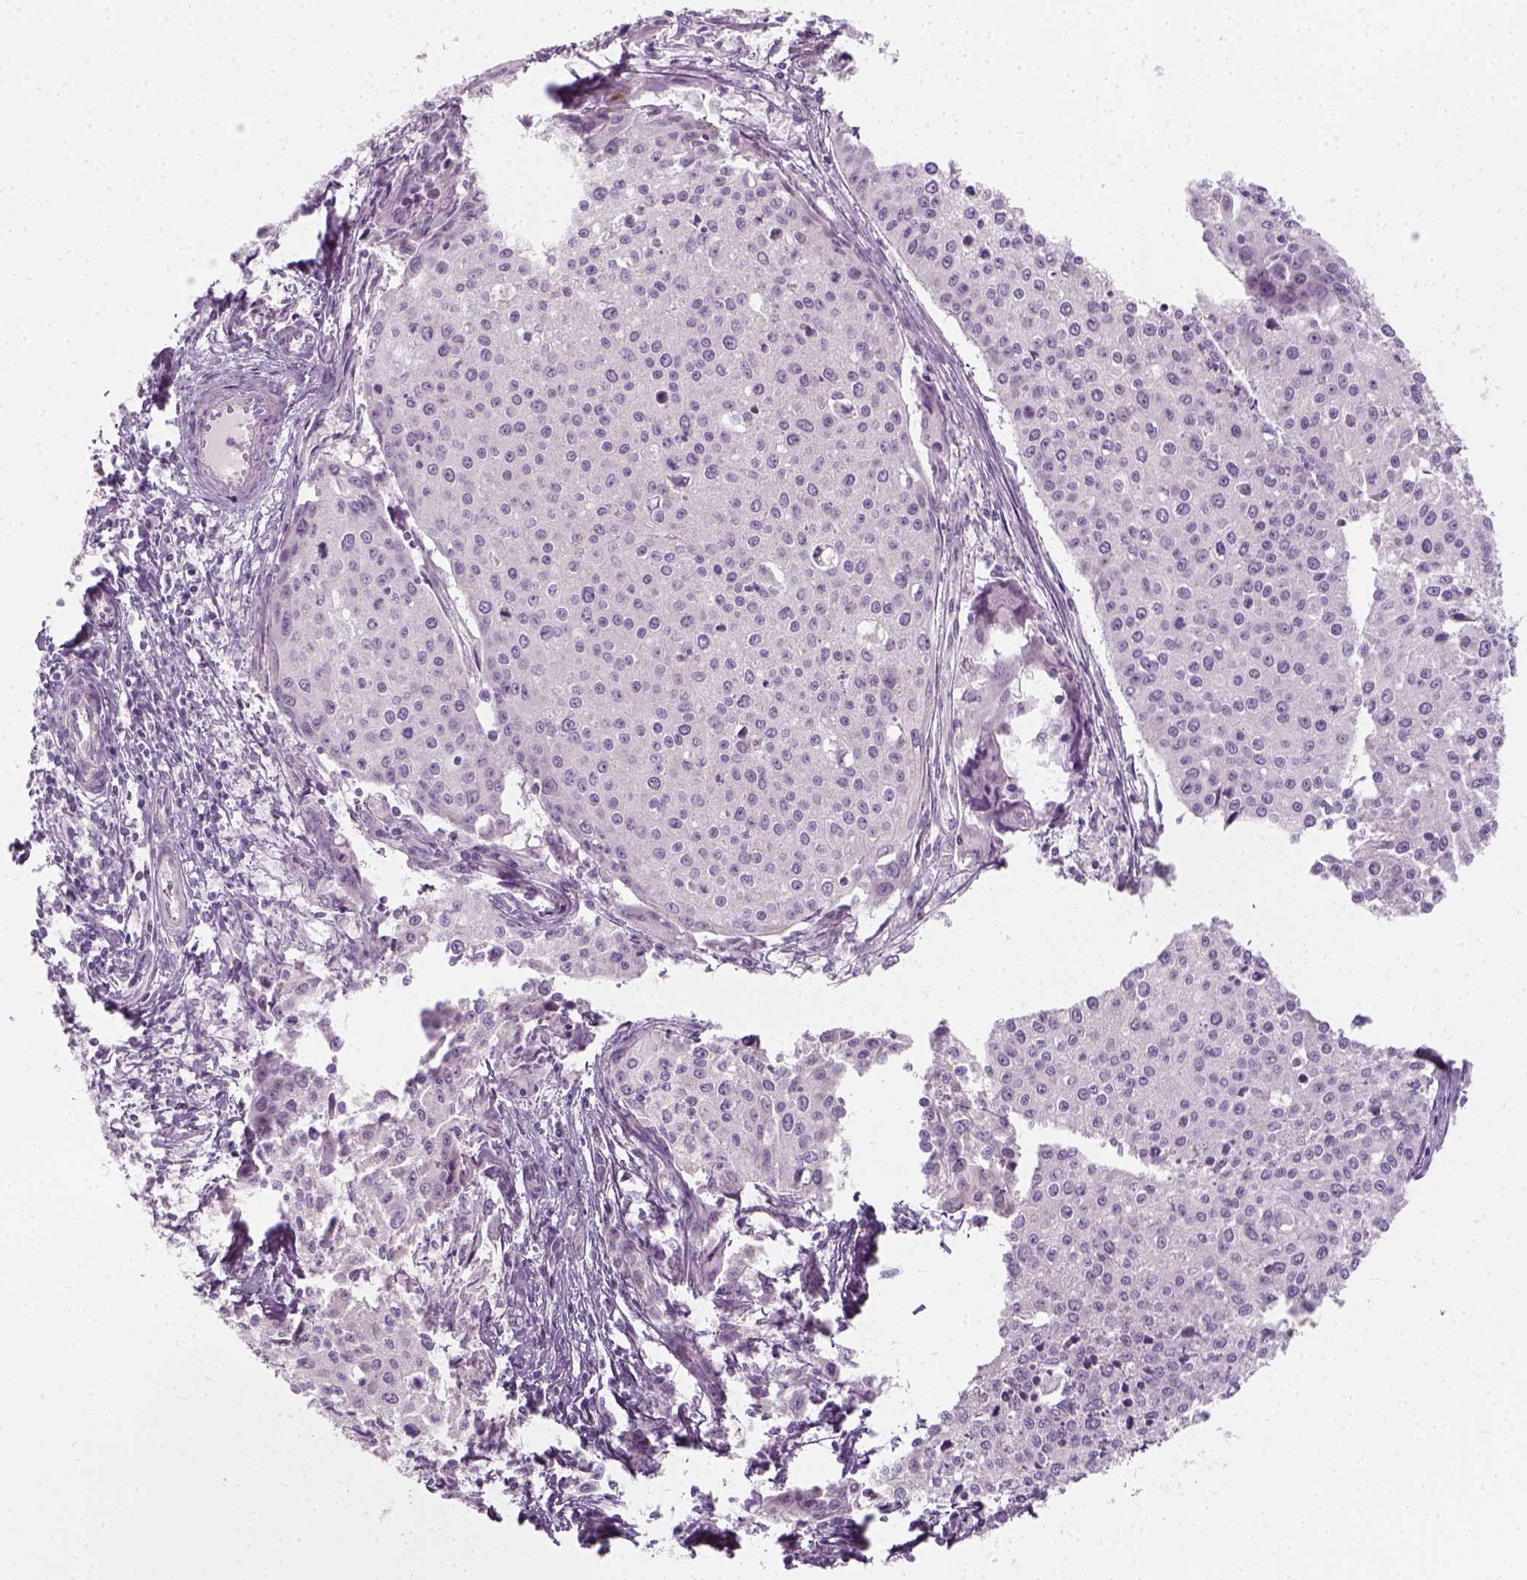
{"staining": {"intensity": "negative", "quantity": "none", "location": "none"}, "tissue": "cervical cancer", "cell_type": "Tumor cells", "image_type": "cancer", "snomed": [{"axis": "morphology", "description": "Squamous cell carcinoma, NOS"}, {"axis": "topography", "description": "Cervix"}], "caption": "Immunohistochemical staining of human cervical cancer shows no significant positivity in tumor cells.", "gene": "PRAME", "patient": {"sex": "female", "age": 38}}